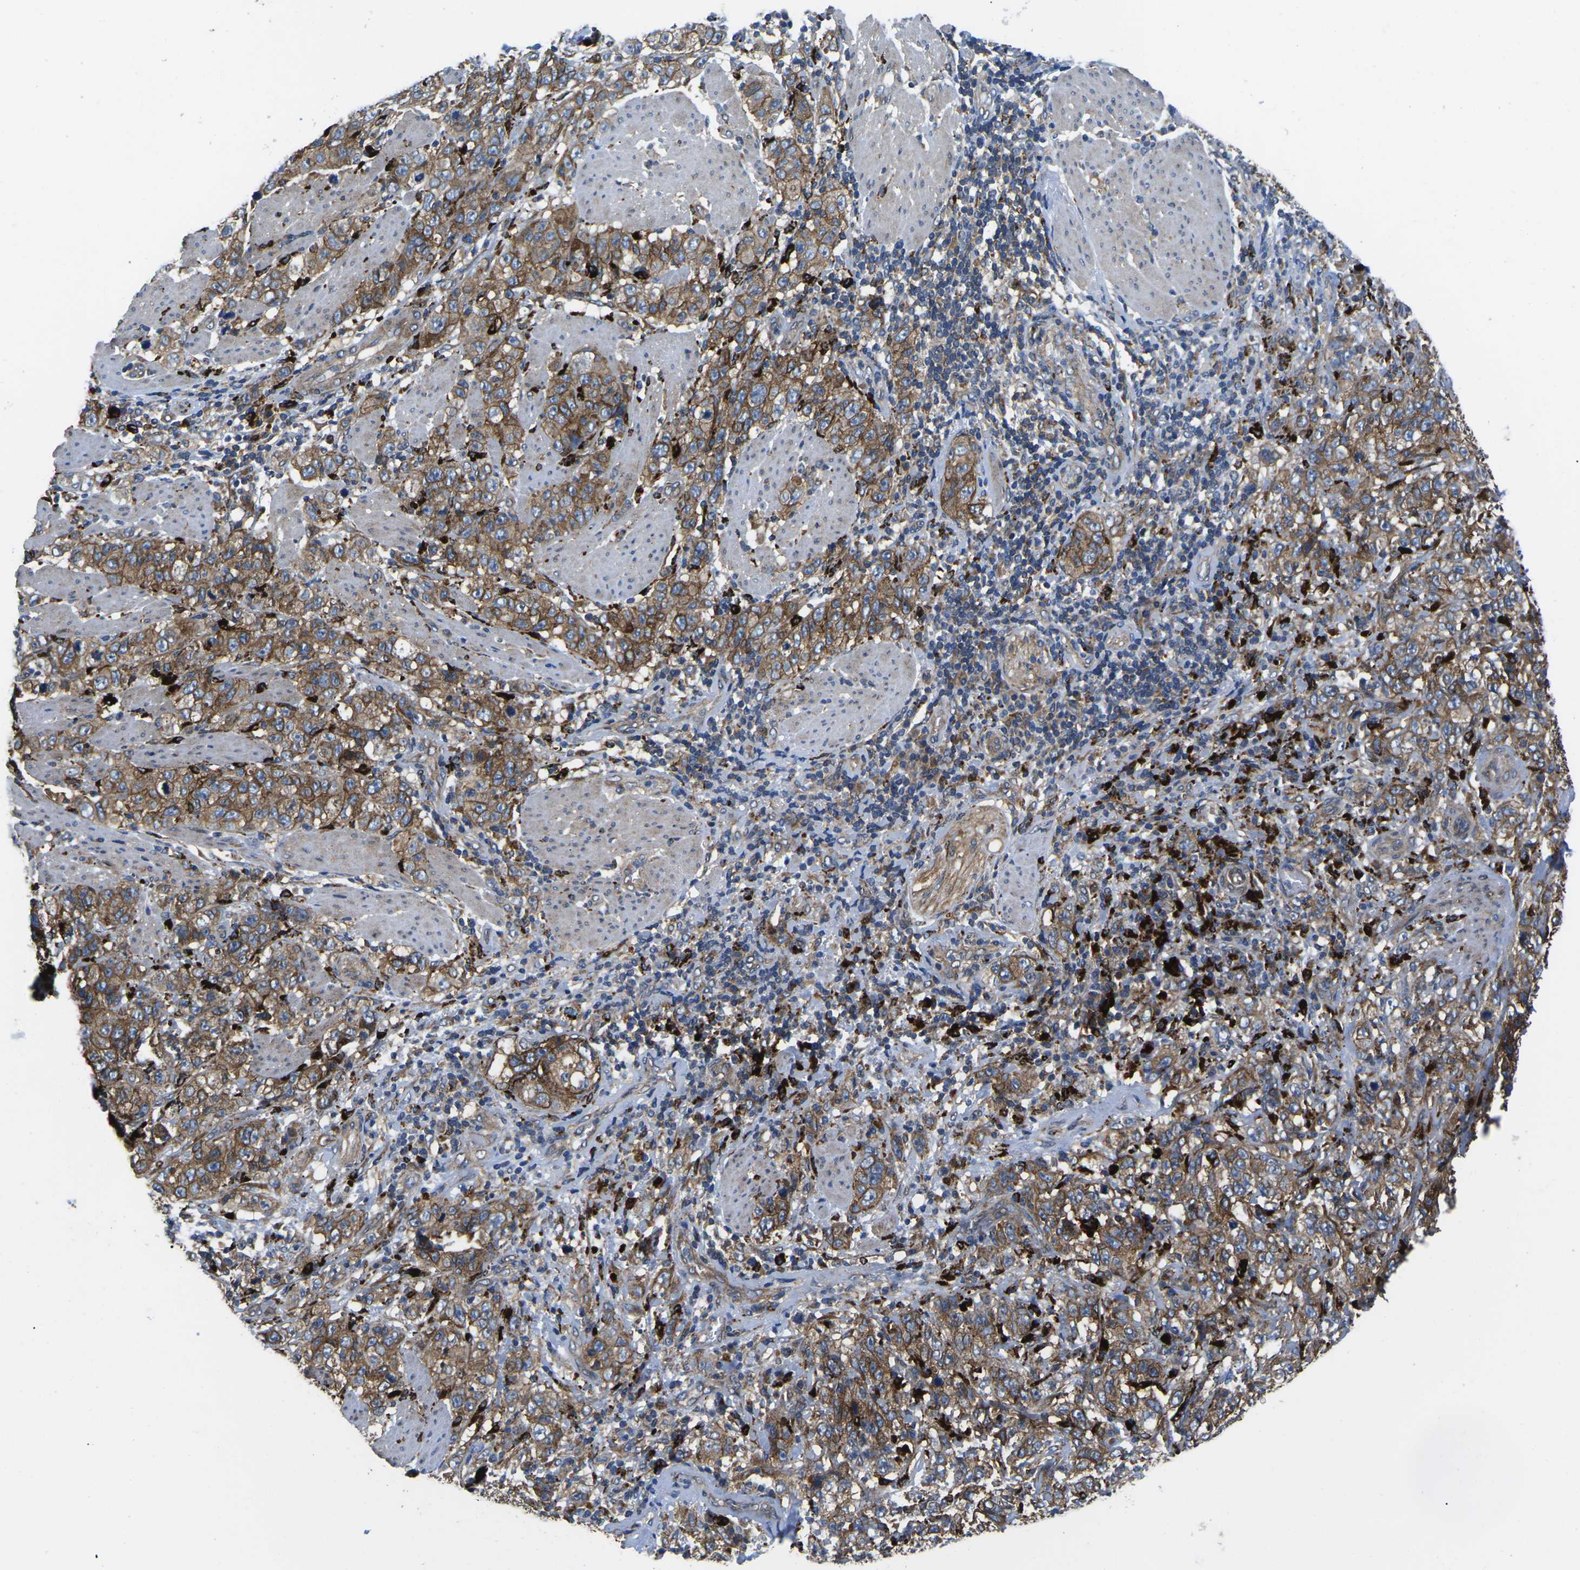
{"staining": {"intensity": "moderate", "quantity": ">75%", "location": "cytoplasmic/membranous"}, "tissue": "stomach cancer", "cell_type": "Tumor cells", "image_type": "cancer", "snomed": [{"axis": "morphology", "description": "Adenocarcinoma, NOS"}, {"axis": "topography", "description": "Stomach"}], "caption": "This image demonstrates stomach cancer (adenocarcinoma) stained with IHC to label a protein in brown. The cytoplasmic/membranous of tumor cells show moderate positivity for the protein. Nuclei are counter-stained blue.", "gene": "DLG1", "patient": {"sex": "male", "age": 48}}